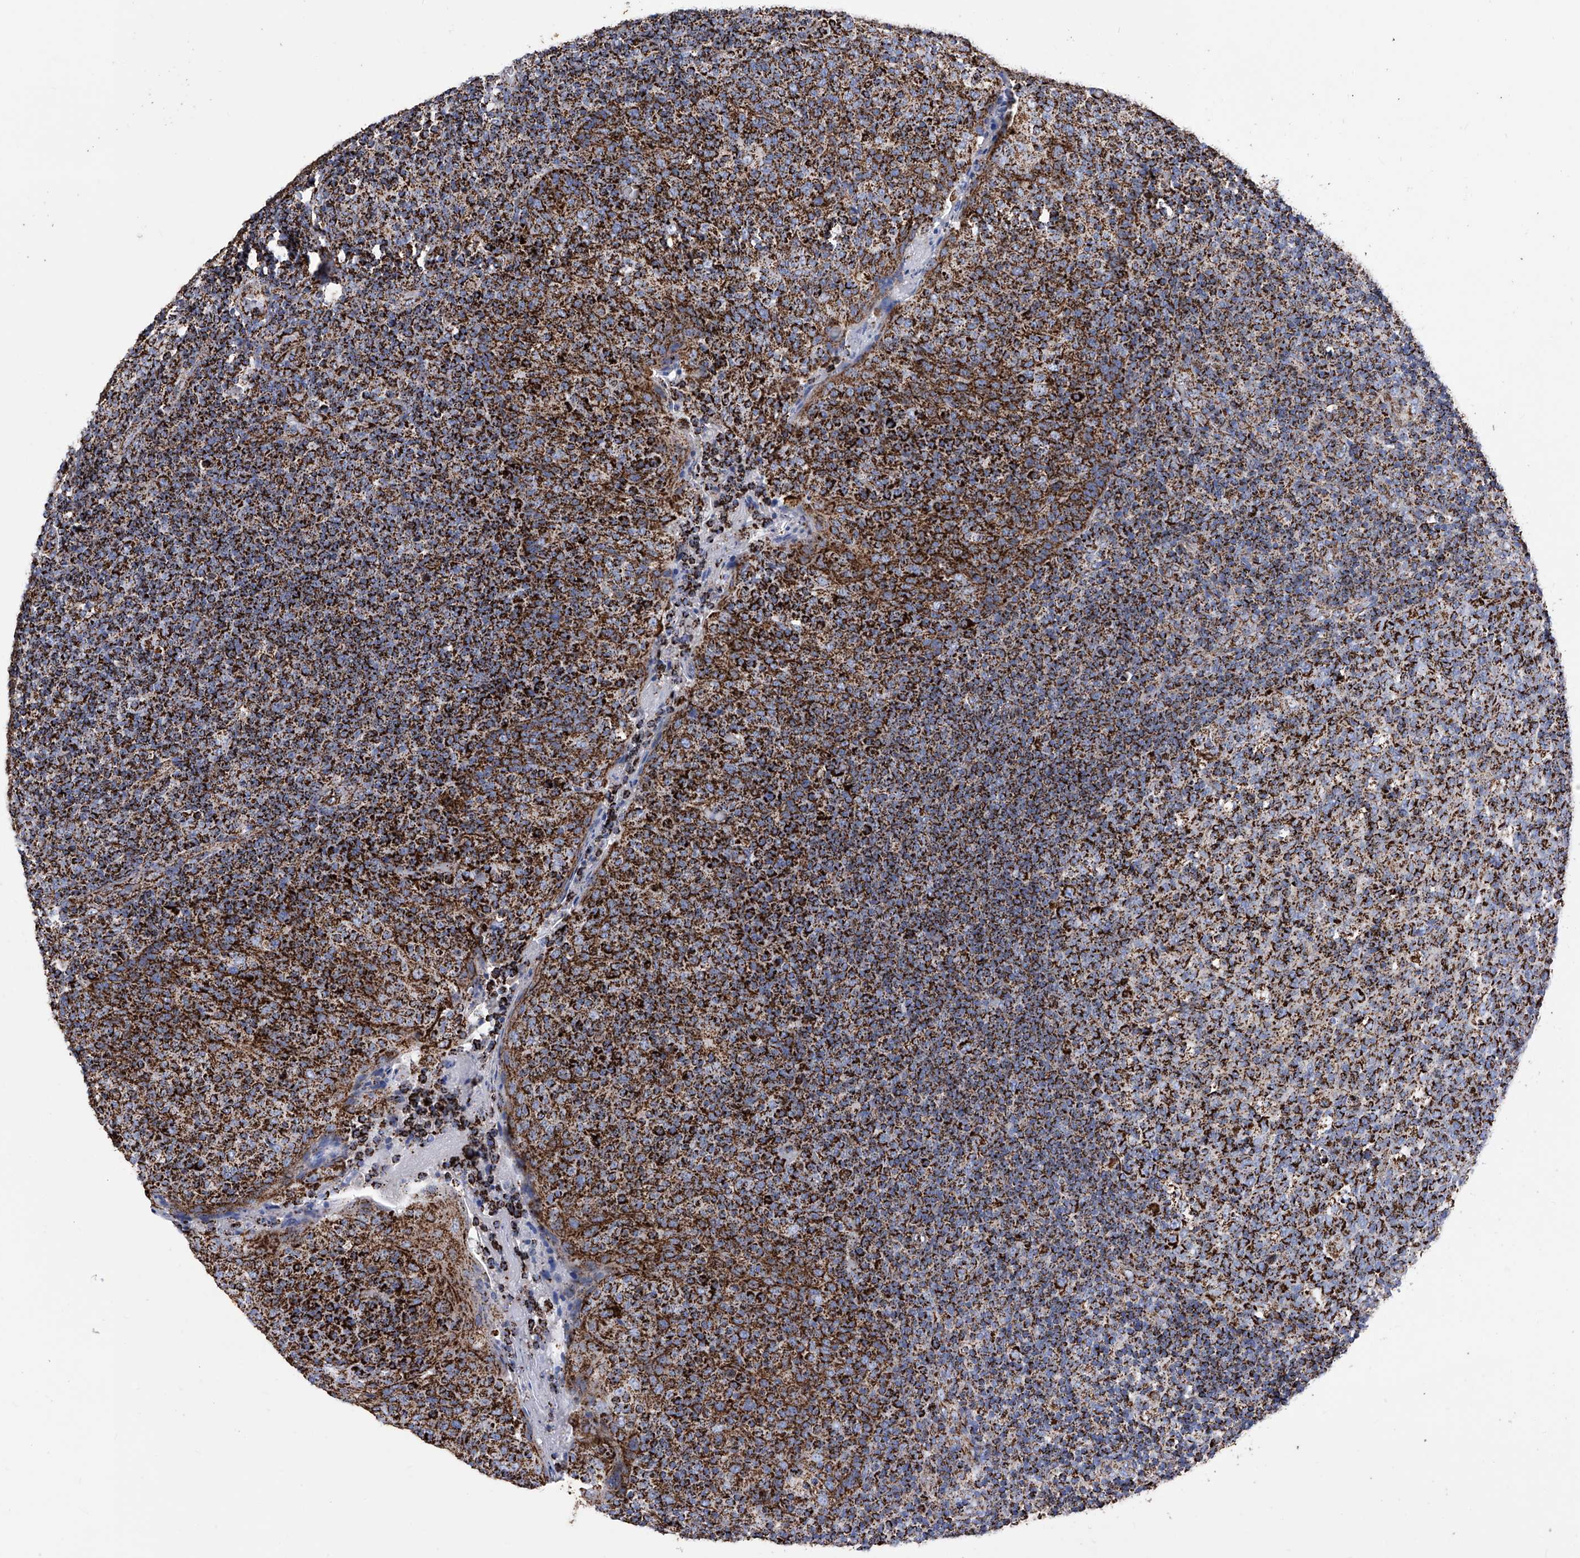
{"staining": {"intensity": "strong", "quantity": ">75%", "location": "cytoplasmic/membranous"}, "tissue": "tonsil", "cell_type": "Germinal center cells", "image_type": "normal", "snomed": [{"axis": "morphology", "description": "Normal tissue, NOS"}, {"axis": "topography", "description": "Tonsil"}], "caption": "Strong cytoplasmic/membranous protein staining is present in approximately >75% of germinal center cells in tonsil.", "gene": "ATP5PF", "patient": {"sex": "female", "age": 19}}